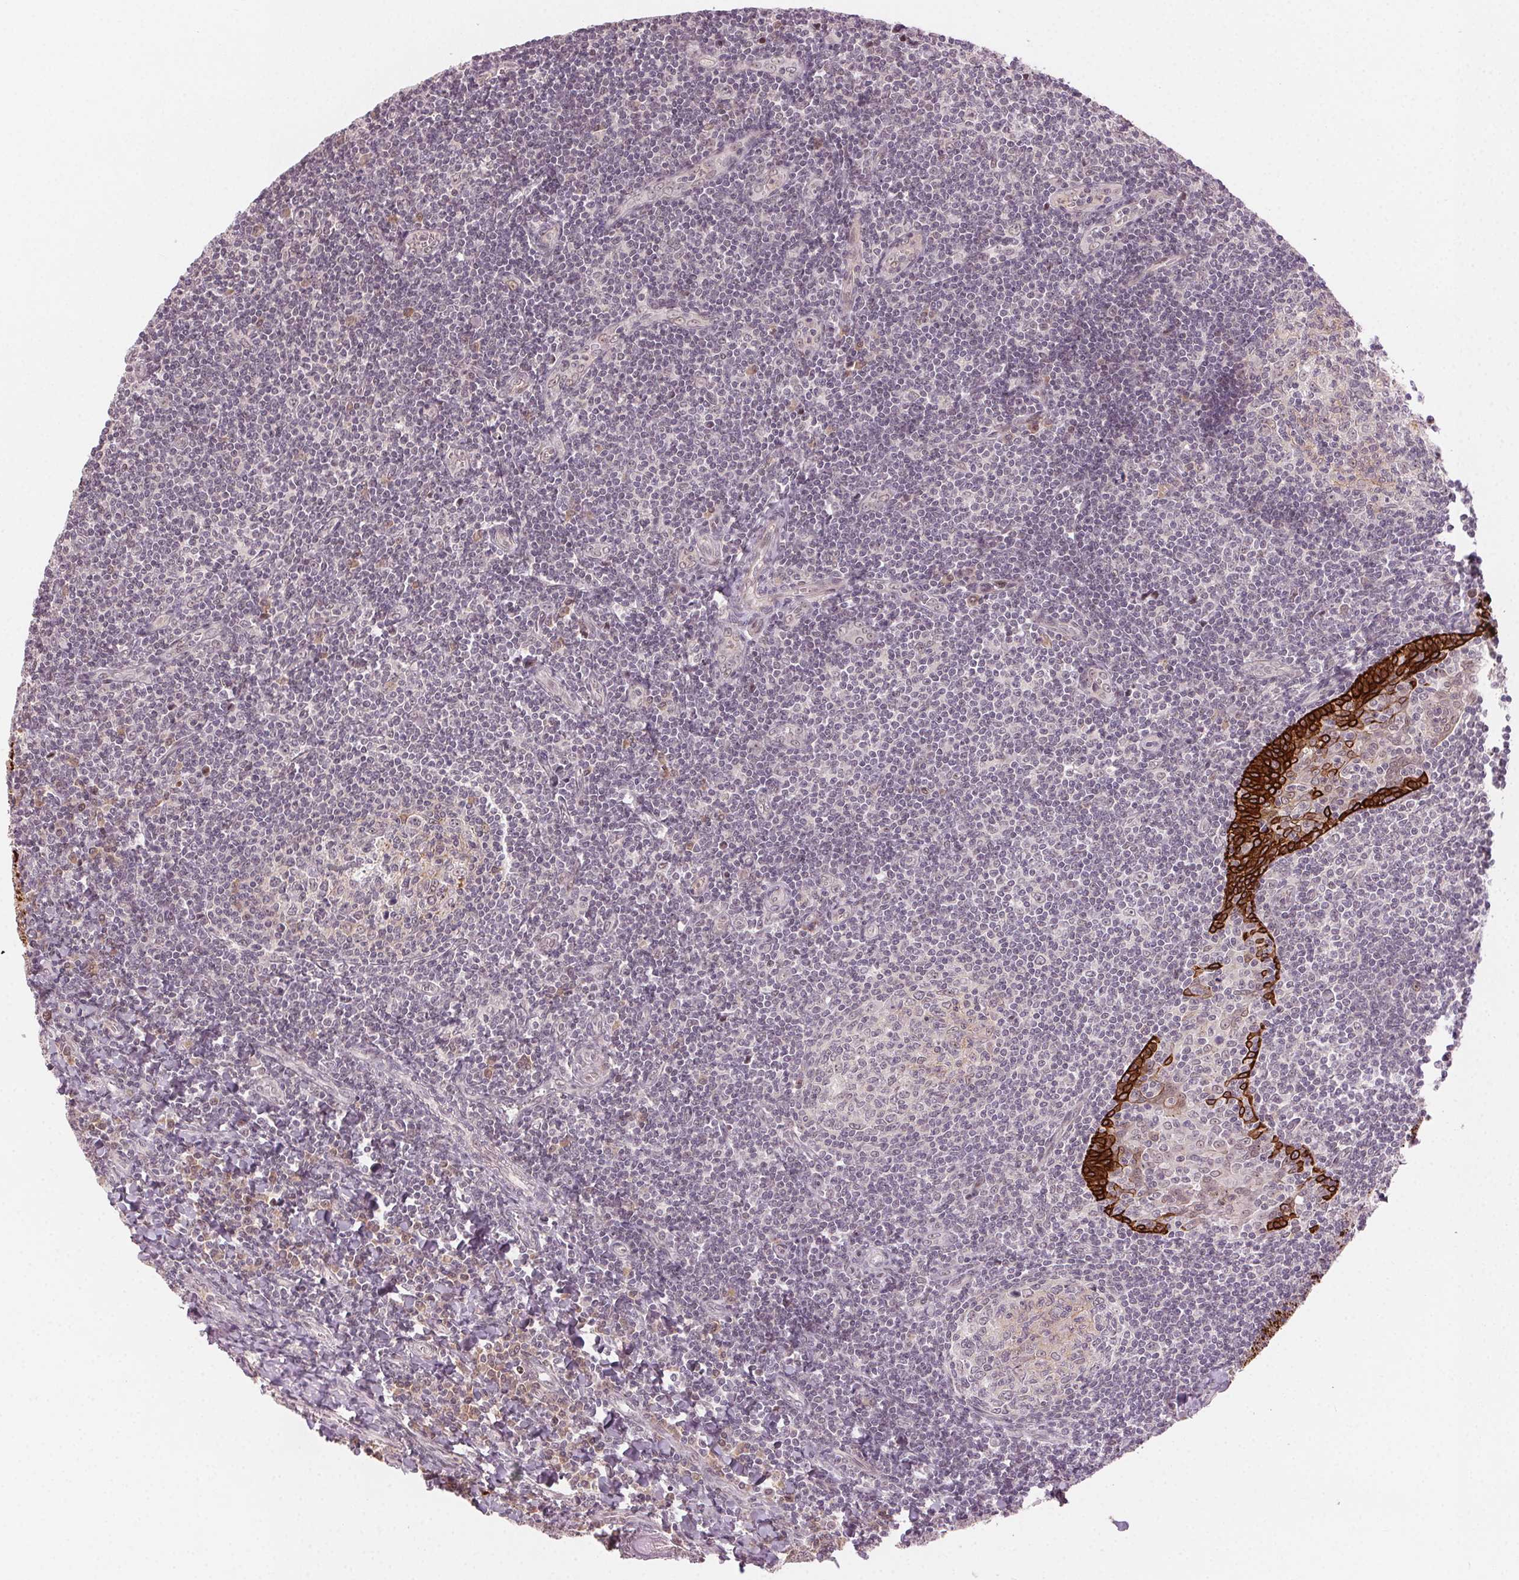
{"staining": {"intensity": "weak", "quantity": "<25%", "location": "cytoplasmic/membranous"}, "tissue": "tonsil", "cell_type": "Germinal center cells", "image_type": "normal", "snomed": [{"axis": "morphology", "description": "Normal tissue, NOS"}, {"axis": "morphology", "description": "Inflammation, NOS"}, {"axis": "topography", "description": "Tonsil"}], "caption": "Protein analysis of unremarkable tonsil displays no significant positivity in germinal center cells.", "gene": "TUB", "patient": {"sex": "female", "age": 31}}